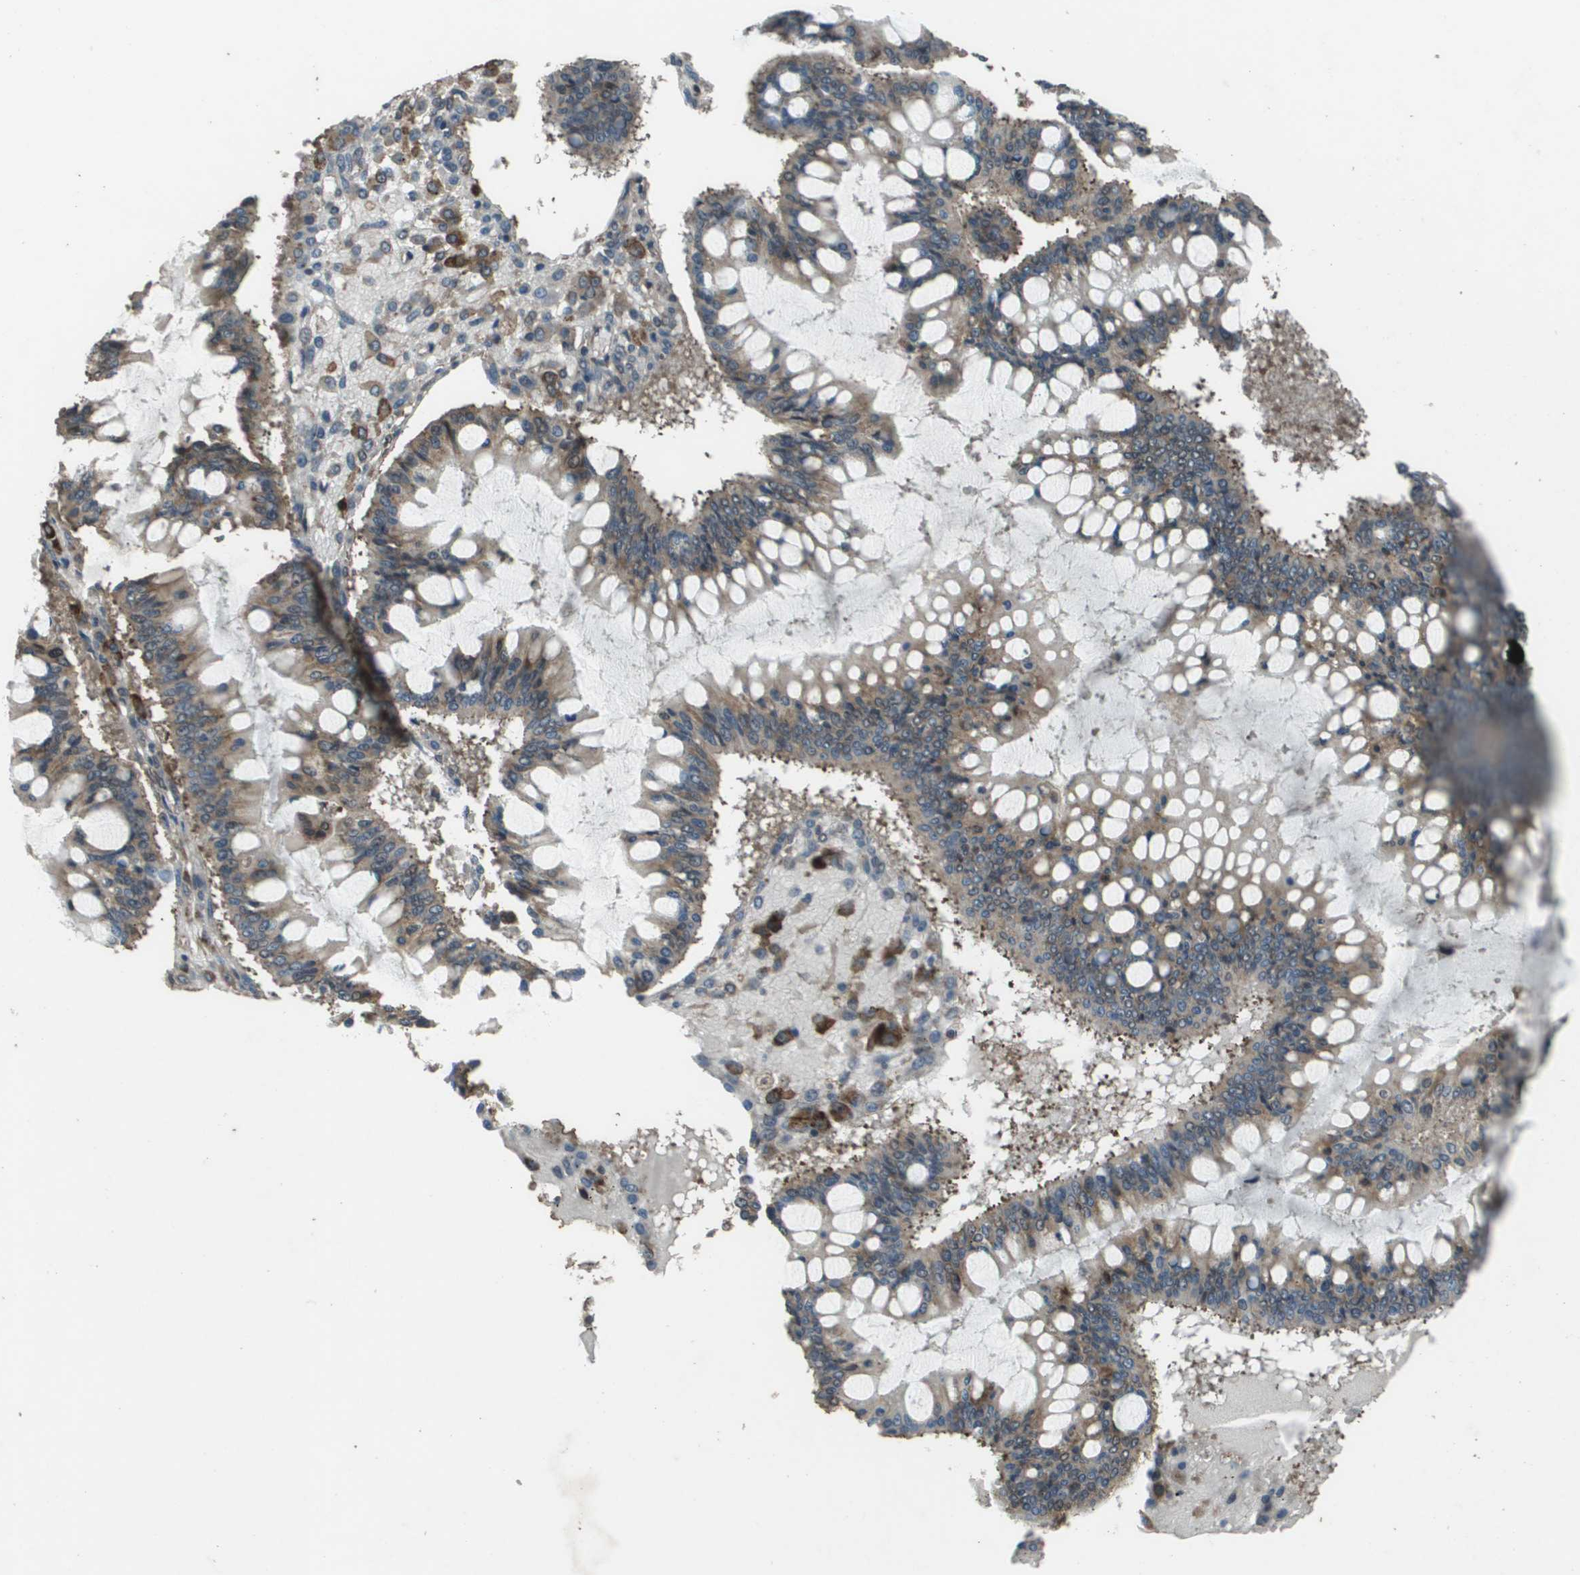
{"staining": {"intensity": "weak", "quantity": ">75%", "location": "cytoplasmic/membranous"}, "tissue": "ovarian cancer", "cell_type": "Tumor cells", "image_type": "cancer", "snomed": [{"axis": "morphology", "description": "Cystadenocarcinoma, mucinous, NOS"}, {"axis": "topography", "description": "Ovary"}], "caption": "Protein analysis of ovarian cancer tissue demonstrates weak cytoplasmic/membranous staining in approximately >75% of tumor cells.", "gene": "GOSR2", "patient": {"sex": "female", "age": 73}}